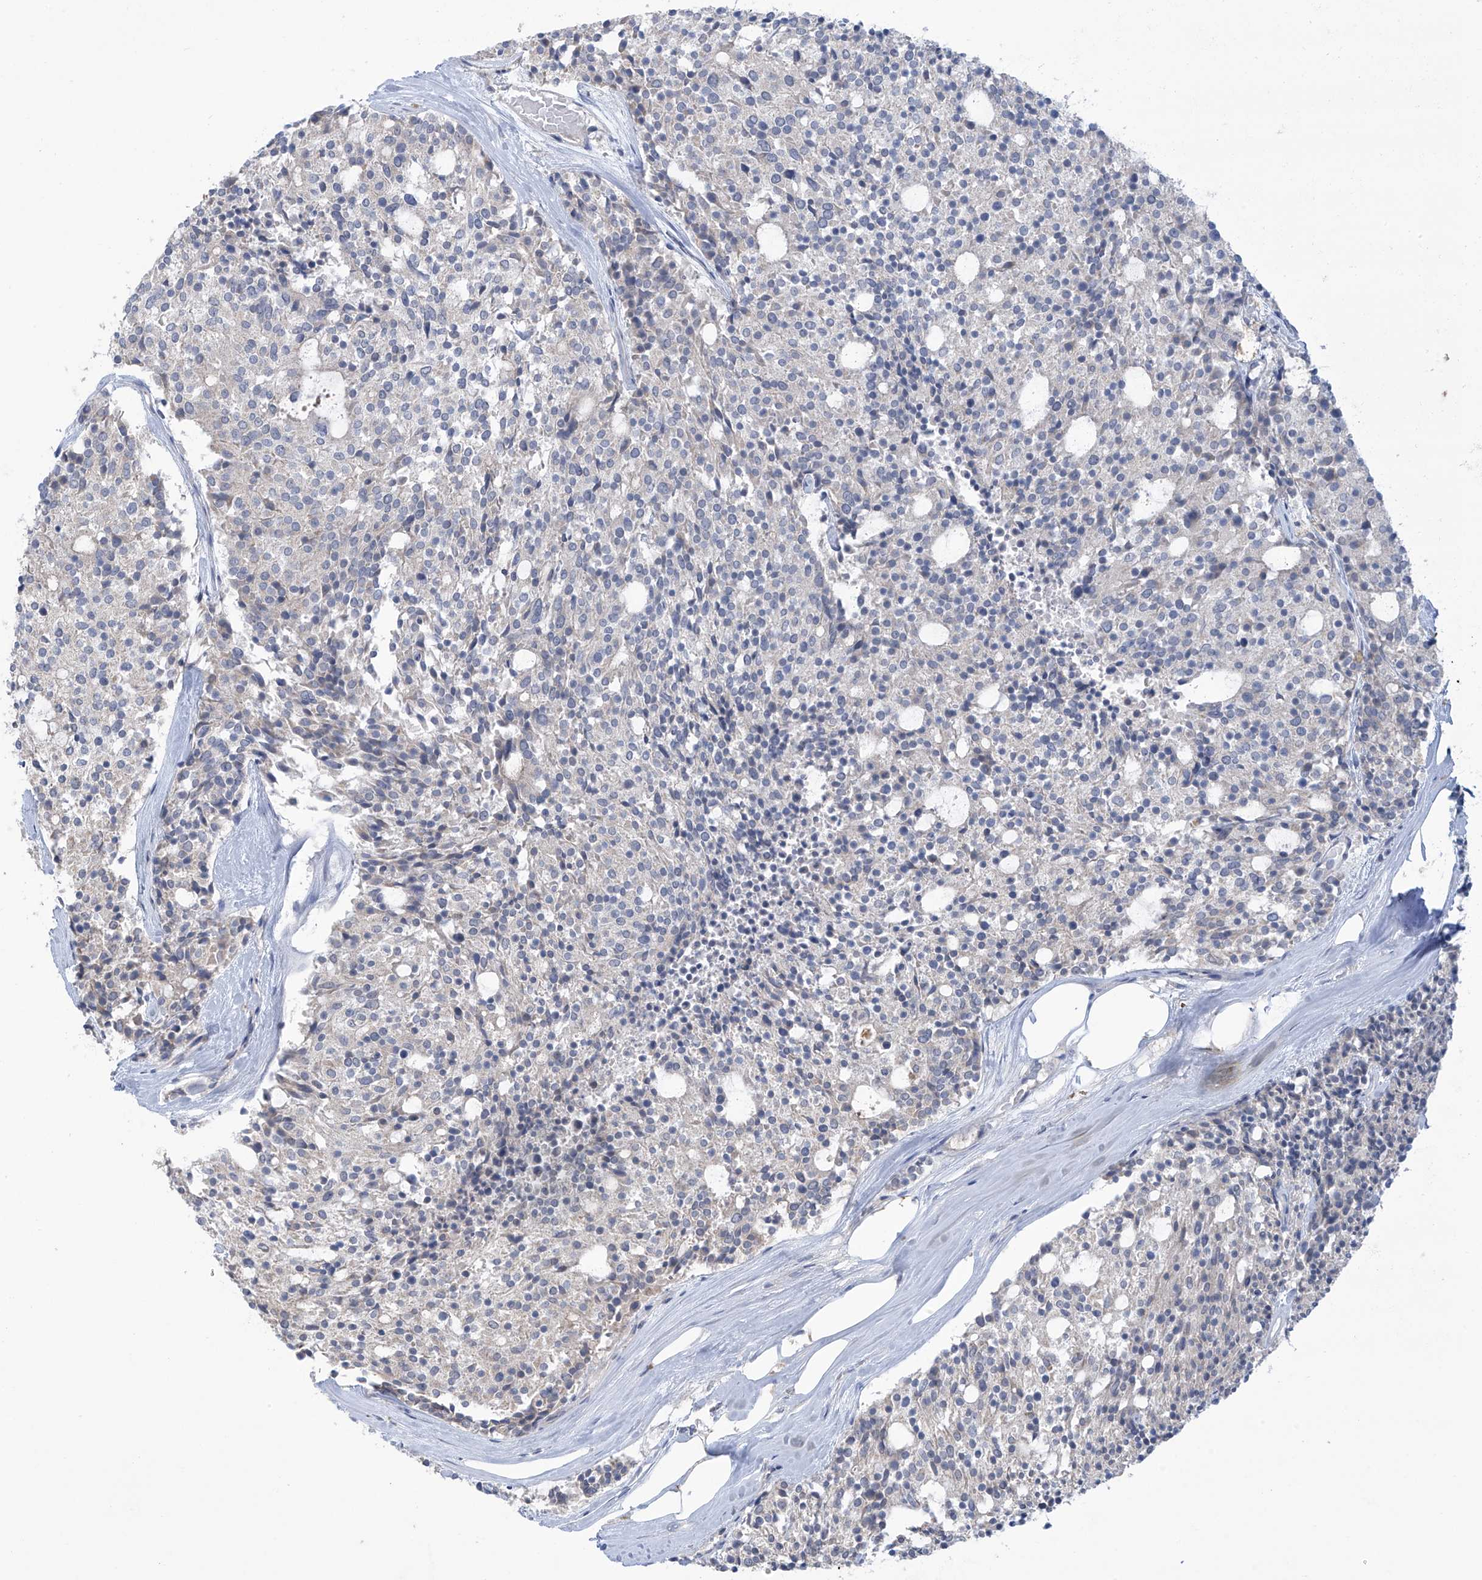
{"staining": {"intensity": "negative", "quantity": "none", "location": "none"}, "tissue": "carcinoid", "cell_type": "Tumor cells", "image_type": "cancer", "snomed": [{"axis": "morphology", "description": "Carcinoid, malignant, NOS"}, {"axis": "topography", "description": "Pancreas"}], "caption": "This is an IHC image of human carcinoid. There is no positivity in tumor cells.", "gene": "SCGB1D2", "patient": {"sex": "female", "age": 54}}